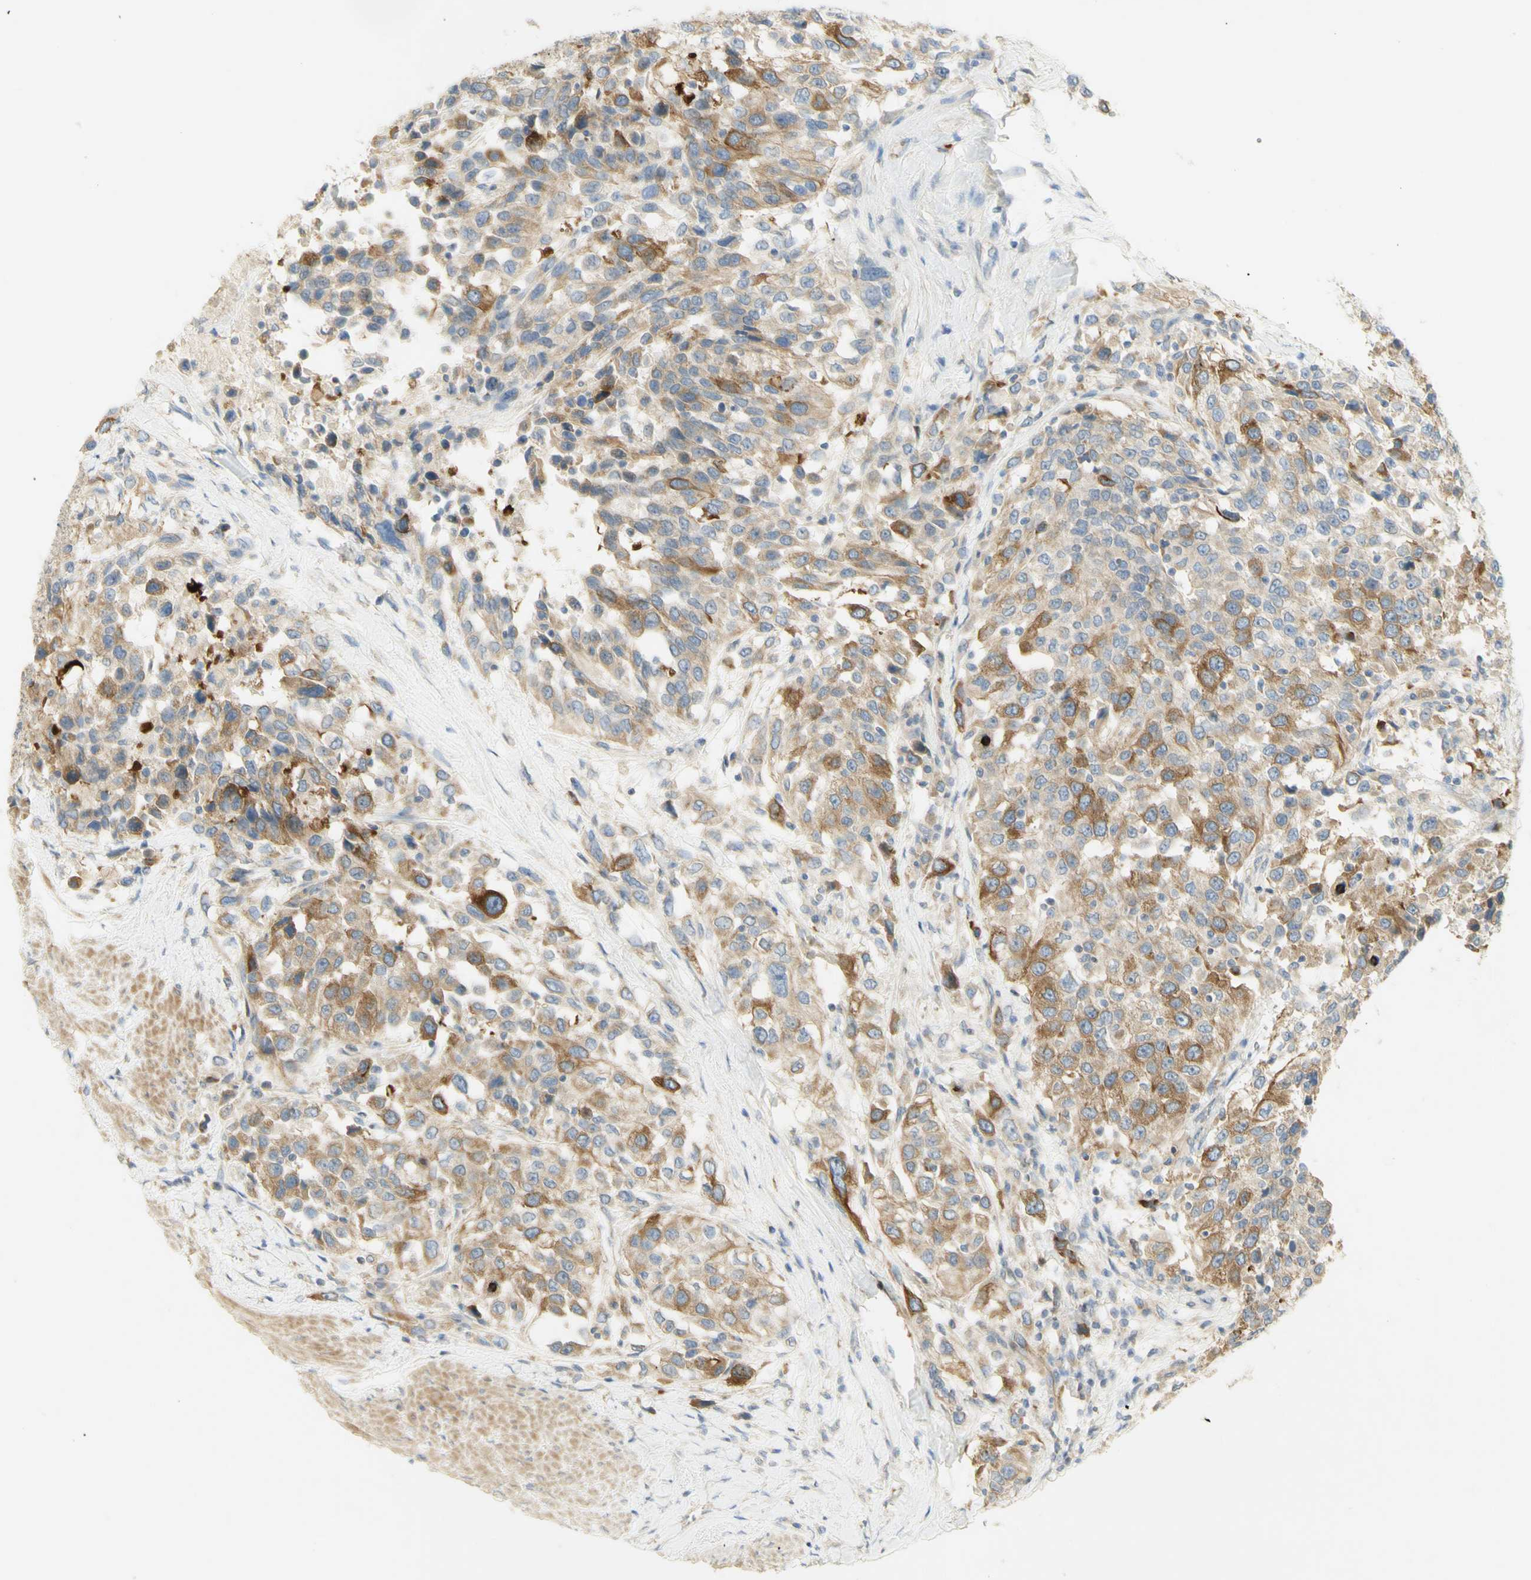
{"staining": {"intensity": "moderate", "quantity": ">75%", "location": "cytoplasmic/membranous"}, "tissue": "urothelial cancer", "cell_type": "Tumor cells", "image_type": "cancer", "snomed": [{"axis": "morphology", "description": "Urothelial carcinoma, High grade"}, {"axis": "topography", "description": "Urinary bladder"}], "caption": "DAB immunohistochemical staining of human urothelial carcinoma (high-grade) exhibits moderate cytoplasmic/membranous protein expression in about >75% of tumor cells.", "gene": "KIF11", "patient": {"sex": "female", "age": 80}}